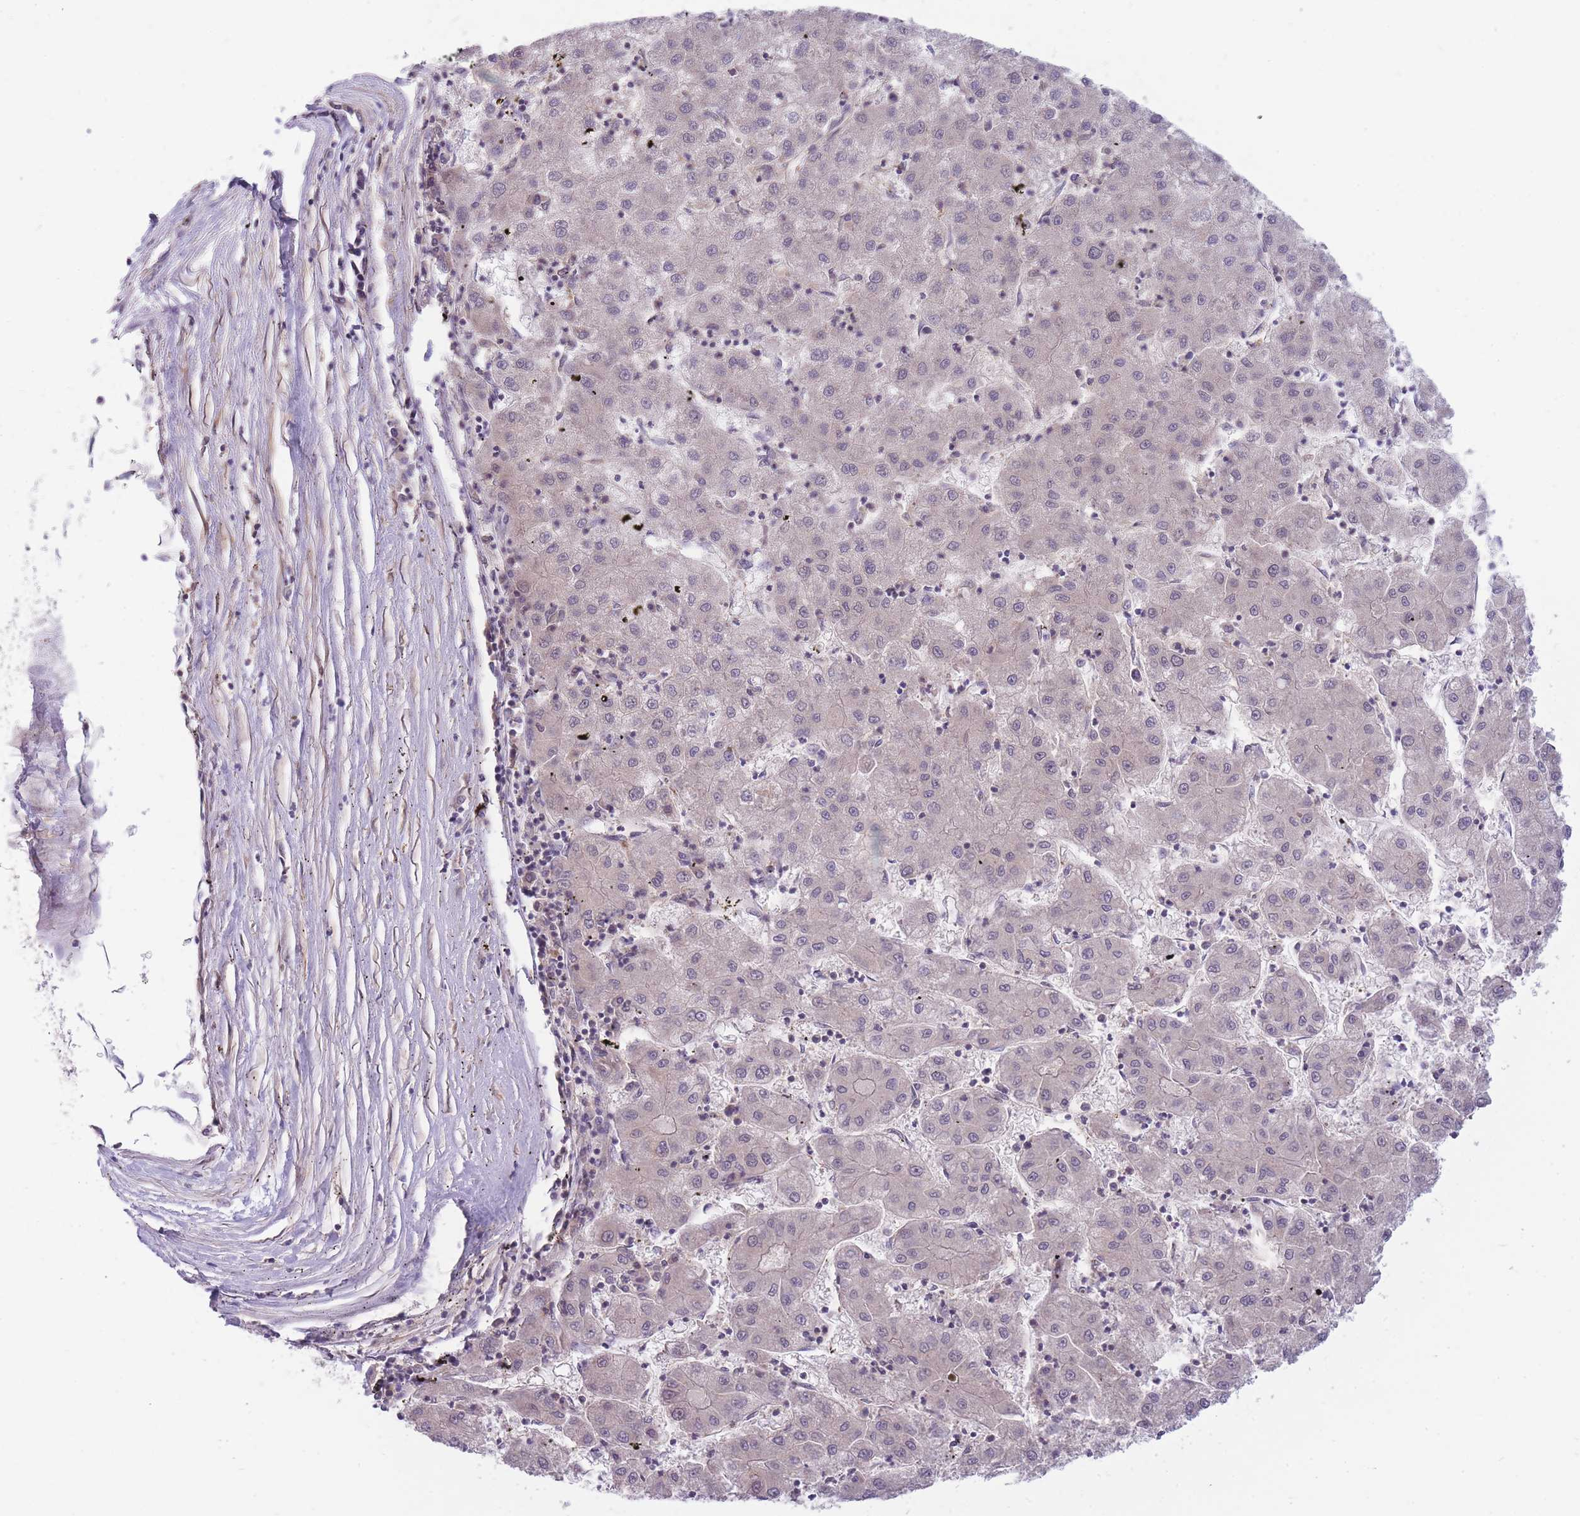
{"staining": {"intensity": "negative", "quantity": "none", "location": "none"}, "tissue": "liver cancer", "cell_type": "Tumor cells", "image_type": "cancer", "snomed": [{"axis": "morphology", "description": "Carcinoma, Hepatocellular, NOS"}, {"axis": "topography", "description": "Liver"}], "caption": "This is an IHC micrograph of liver cancer. There is no expression in tumor cells.", "gene": "PFDN6", "patient": {"sex": "male", "age": 72}}